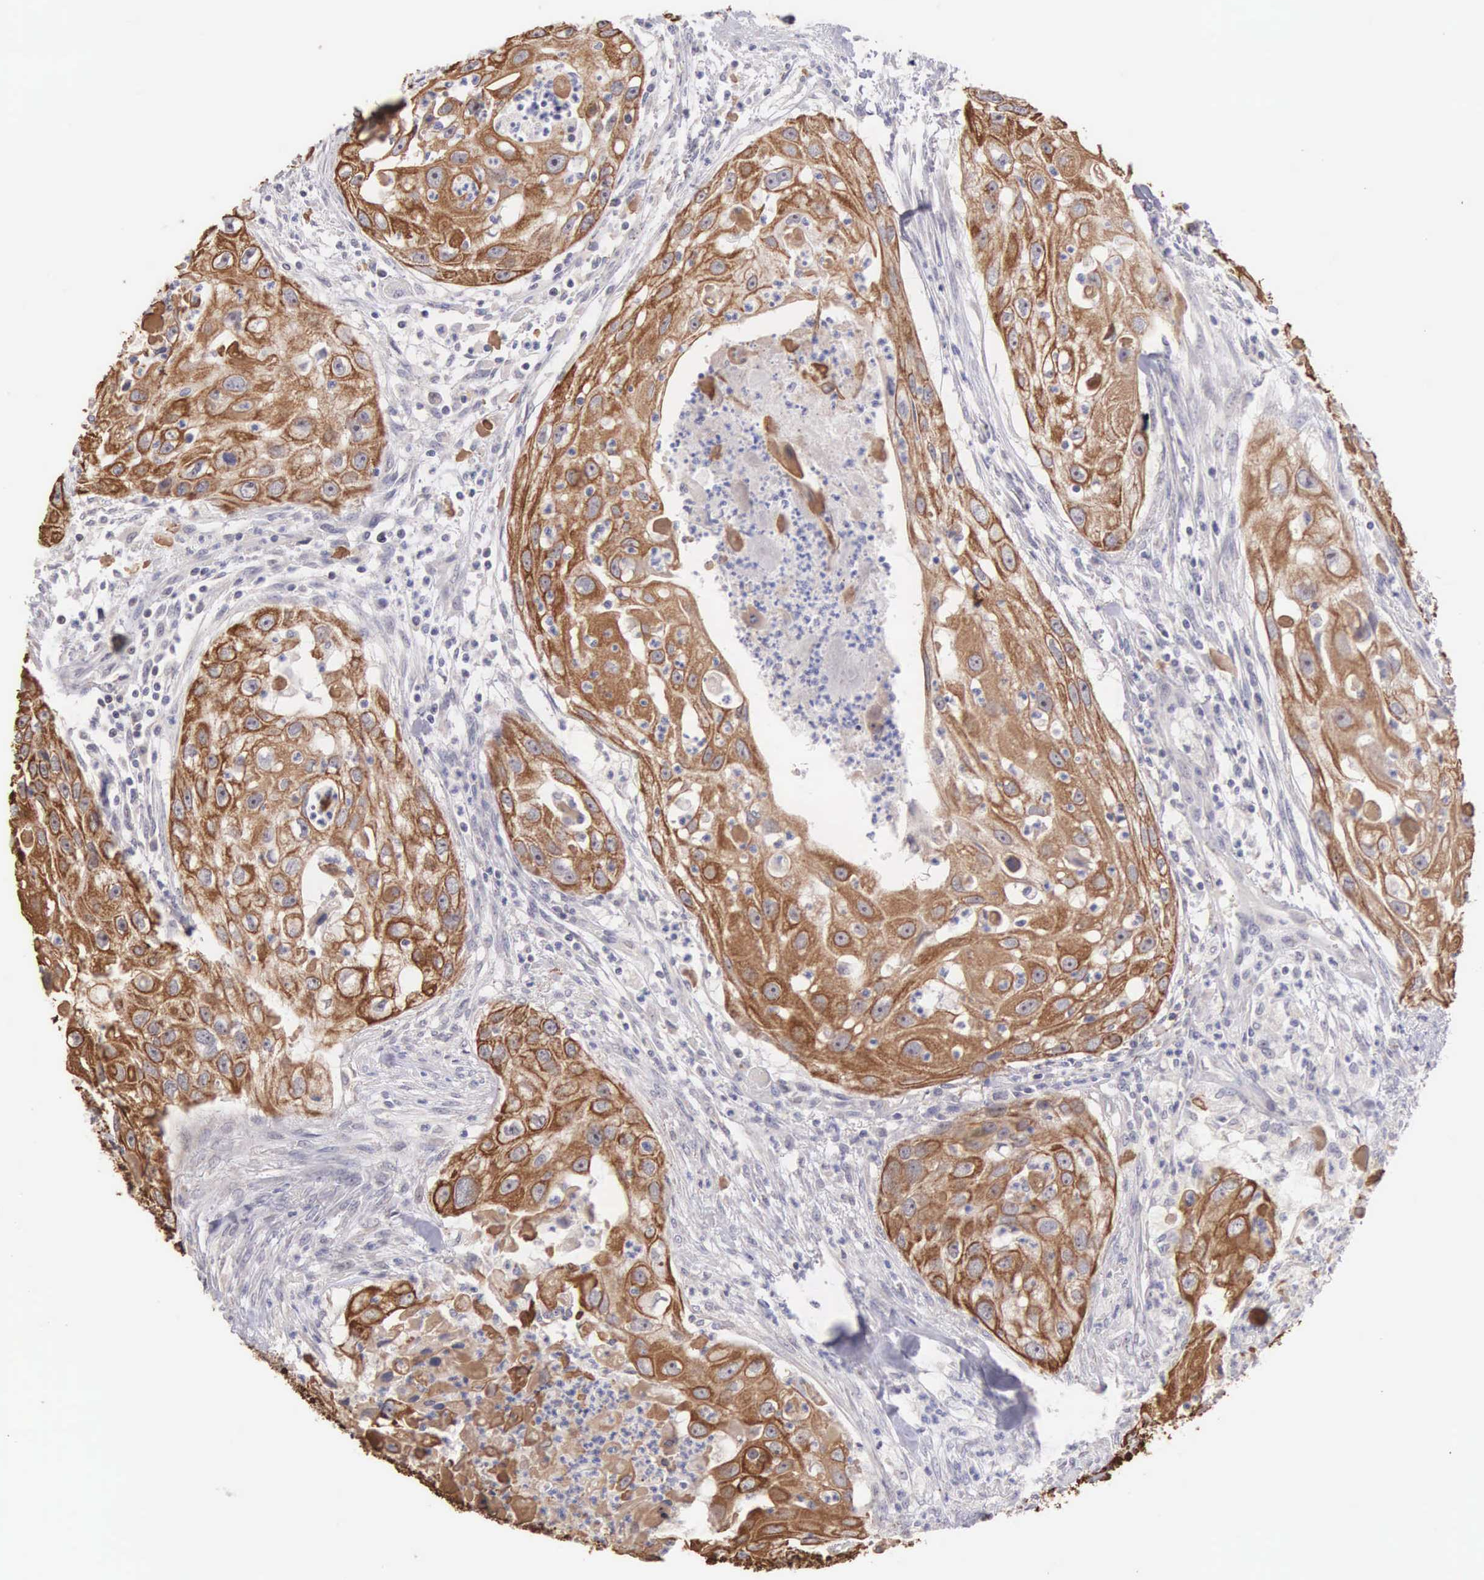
{"staining": {"intensity": "strong", "quantity": ">75%", "location": "cytoplasmic/membranous"}, "tissue": "head and neck cancer", "cell_type": "Tumor cells", "image_type": "cancer", "snomed": [{"axis": "morphology", "description": "Squamous cell carcinoma, NOS"}, {"axis": "topography", "description": "Head-Neck"}], "caption": "Immunohistochemical staining of head and neck cancer reveals strong cytoplasmic/membranous protein expression in approximately >75% of tumor cells. Nuclei are stained in blue.", "gene": "PIR", "patient": {"sex": "male", "age": 64}}